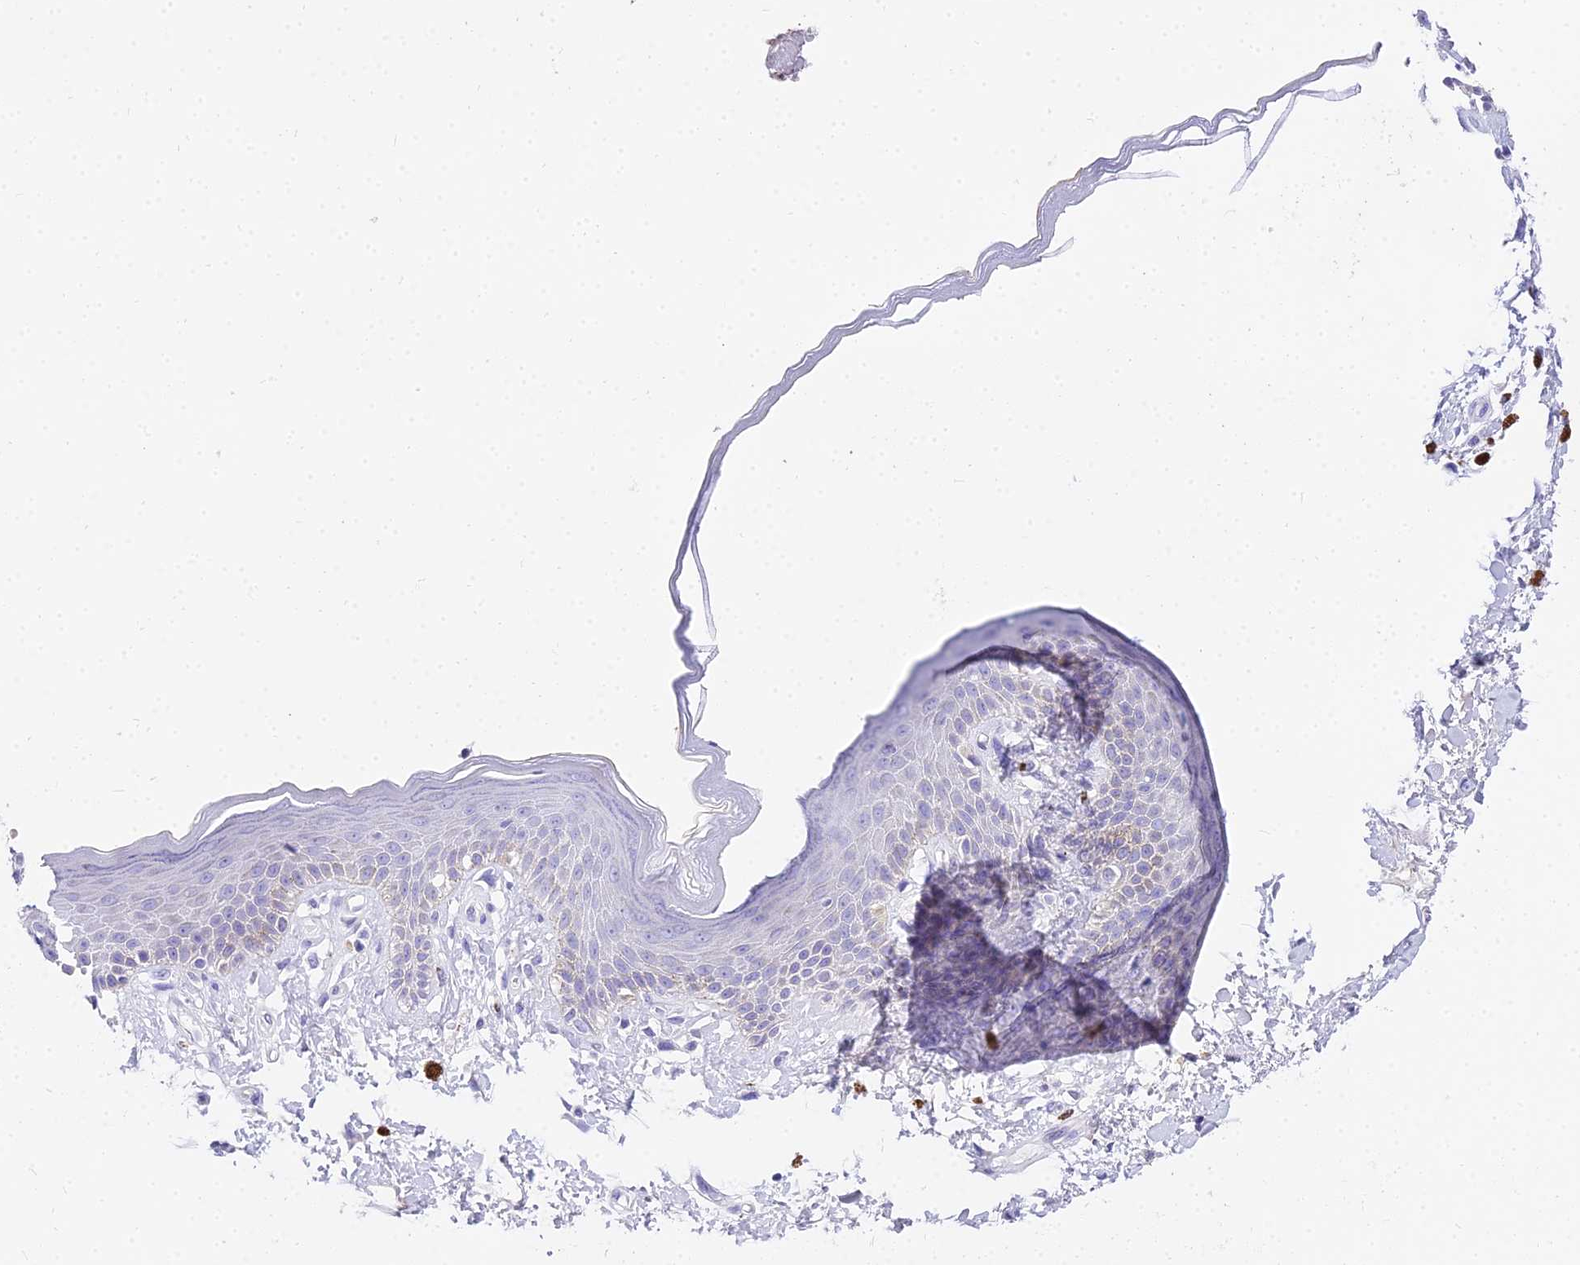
{"staining": {"intensity": "weak", "quantity": "<25%", "location": "cytoplasmic/membranous"}, "tissue": "skin", "cell_type": "Epidermal cells", "image_type": "normal", "snomed": [{"axis": "morphology", "description": "Normal tissue, NOS"}, {"axis": "topography", "description": "Anal"}], "caption": "This is an IHC micrograph of normal skin. There is no expression in epidermal cells.", "gene": "VWC2L", "patient": {"sex": "female", "age": 78}}